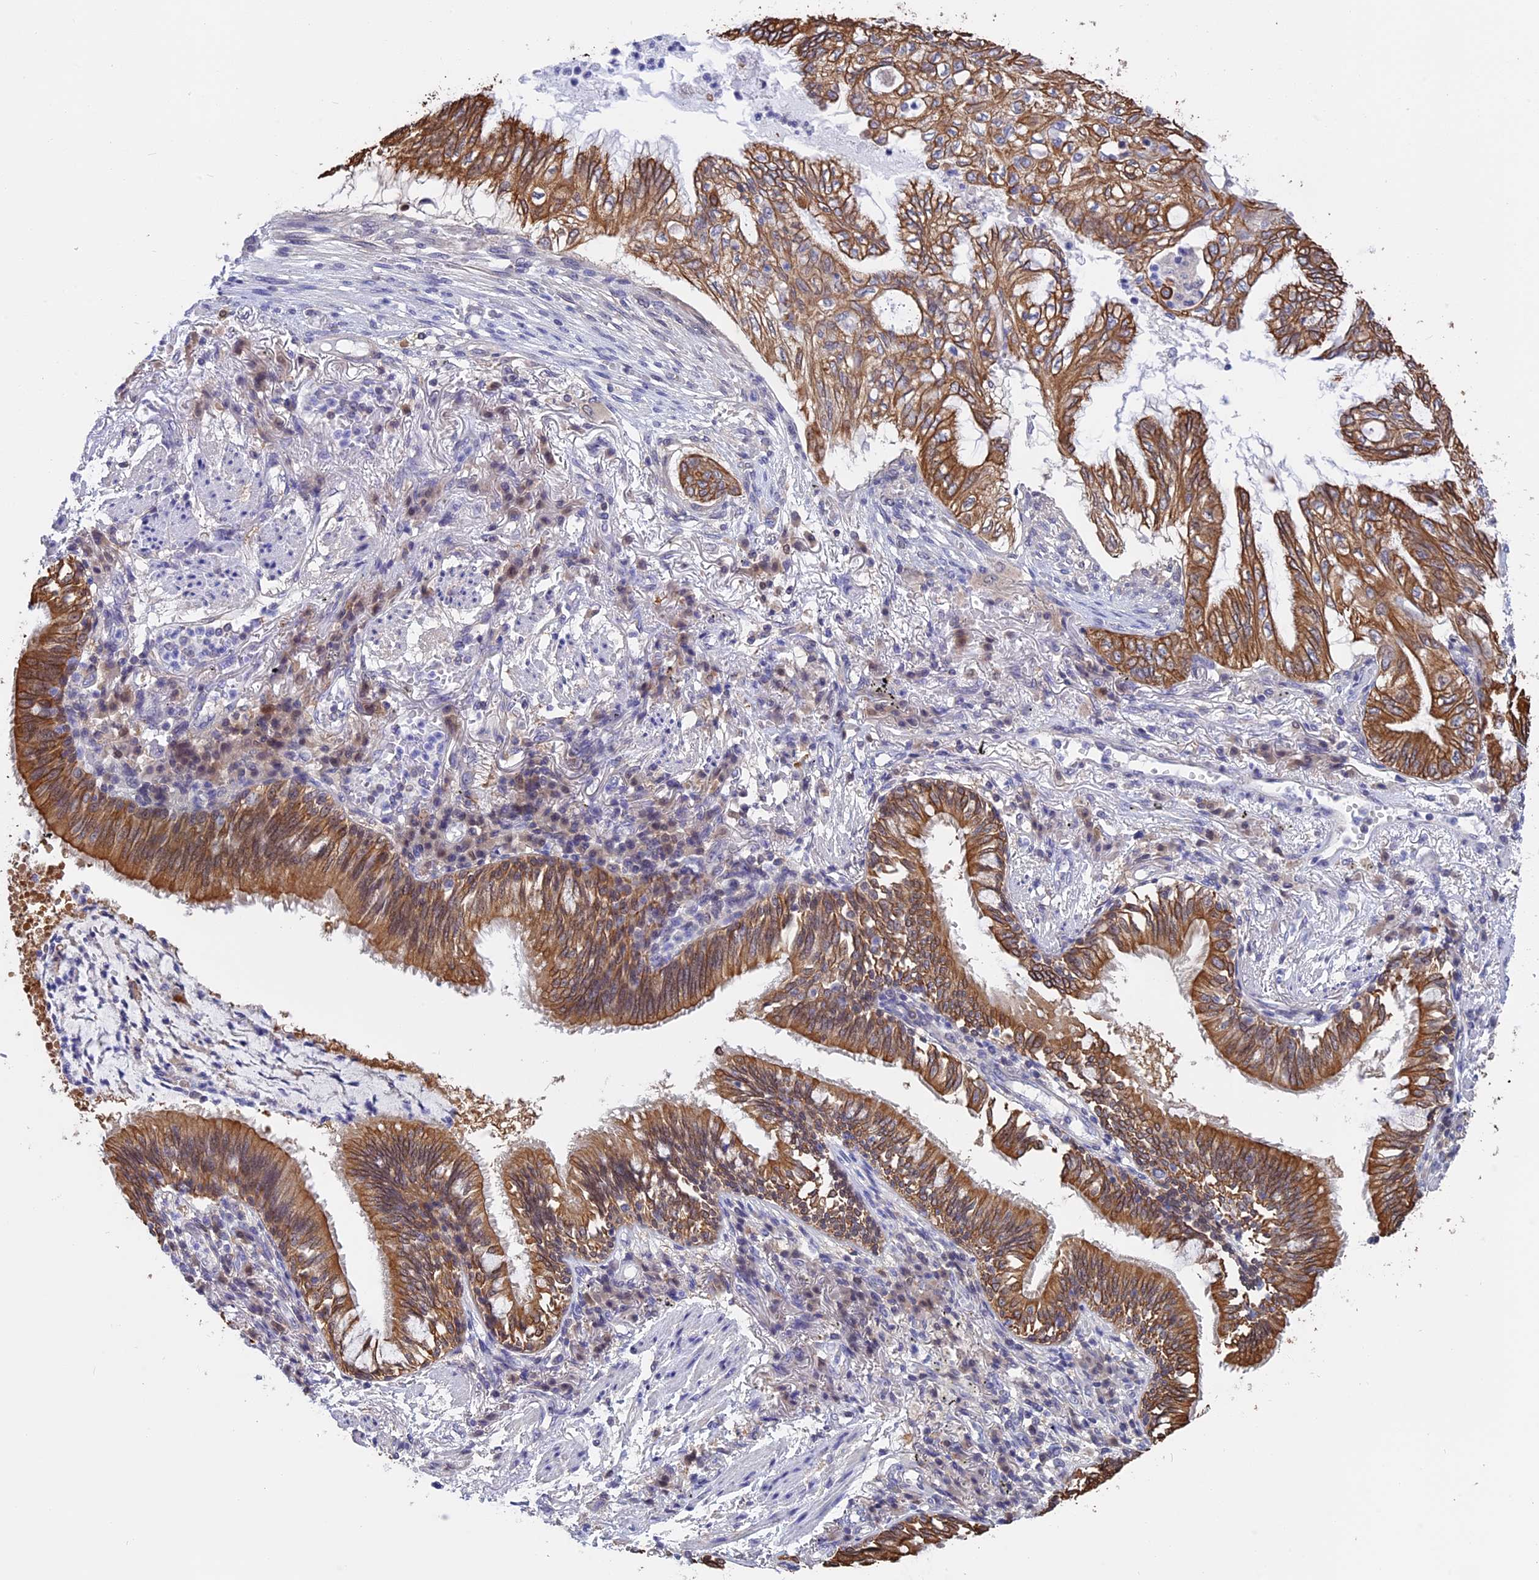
{"staining": {"intensity": "moderate", "quantity": ">75%", "location": "cytoplasmic/membranous"}, "tissue": "lung cancer", "cell_type": "Tumor cells", "image_type": "cancer", "snomed": [{"axis": "morphology", "description": "Adenocarcinoma, NOS"}, {"axis": "topography", "description": "Lung"}], "caption": "An immunohistochemistry photomicrograph of tumor tissue is shown. Protein staining in brown highlights moderate cytoplasmic/membranous positivity in lung adenocarcinoma within tumor cells.", "gene": "STUB1", "patient": {"sex": "female", "age": 70}}